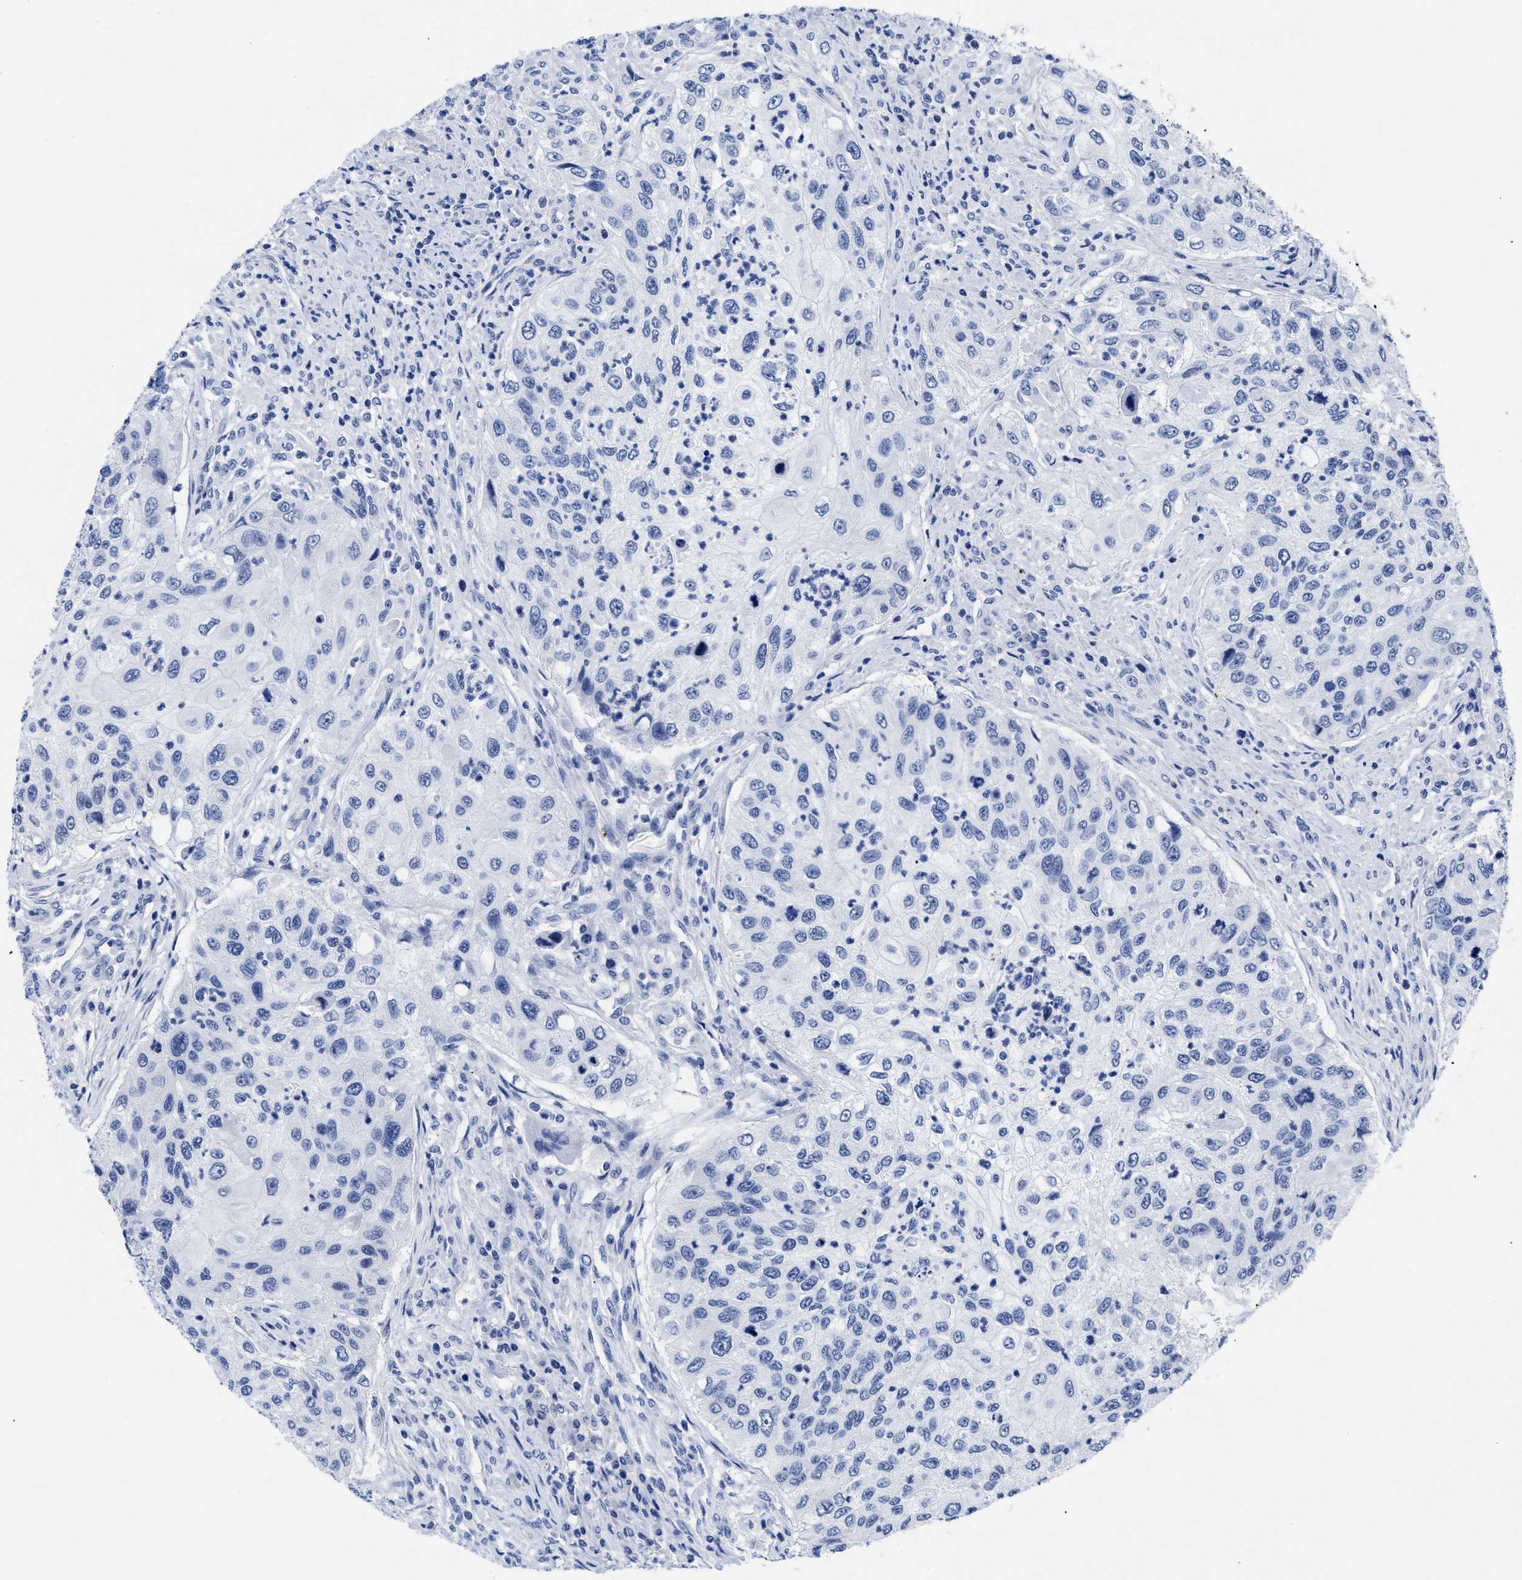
{"staining": {"intensity": "negative", "quantity": "none", "location": "none"}, "tissue": "urothelial cancer", "cell_type": "Tumor cells", "image_type": "cancer", "snomed": [{"axis": "morphology", "description": "Urothelial carcinoma, High grade"}, {"axis": "topography", "description": "Urinary bladder"}], "caption": "Immunohistochemistry of human high-grade urothelial carcinoma exhibits no expression in tumor cells.", "gene": "TREML1", "patient": {"sex": "female", "age": 60}}